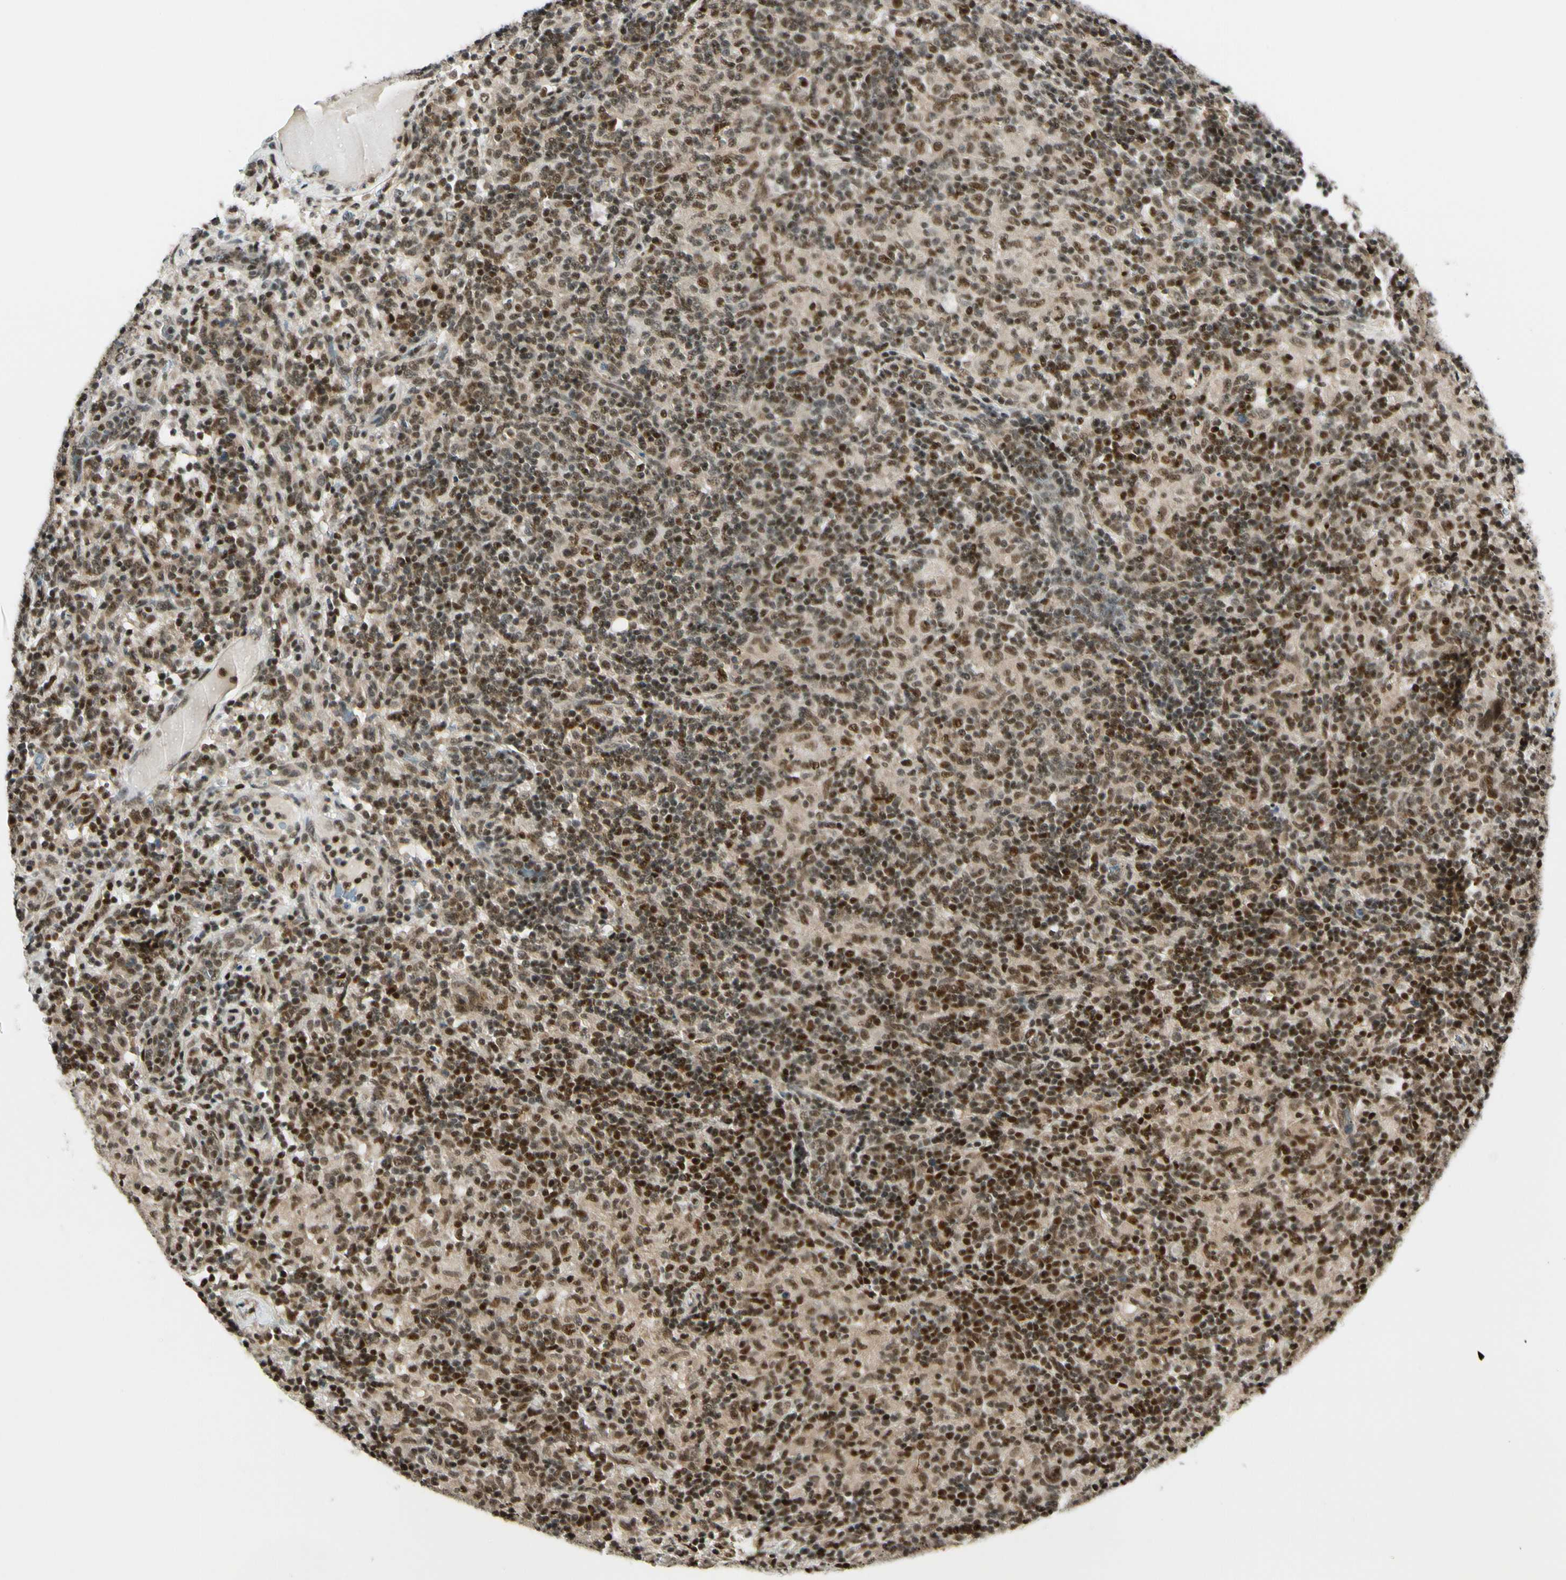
{"staining": {"intensity": "strong", "quantity": ">75%", "location": "cytoplasmic/membranous,nuclear"}, "tissue": "lymphoma", "cell_type": "Tumor cells", "image_type": "cancer", "snomed": [{"axis": "morphology", "description": "Hodgkin's disease, NOS"}, {"axis": "topography", "description": "Lymph node"}], "caption": "A high amount of strong cytoplasmic/membranous and nuclear positivity is present in approximately >75% of tumor cells in Hodgkin's disease tissue.", "gene": "DAXX", "patient": {"sex": "male", "age": 70}}